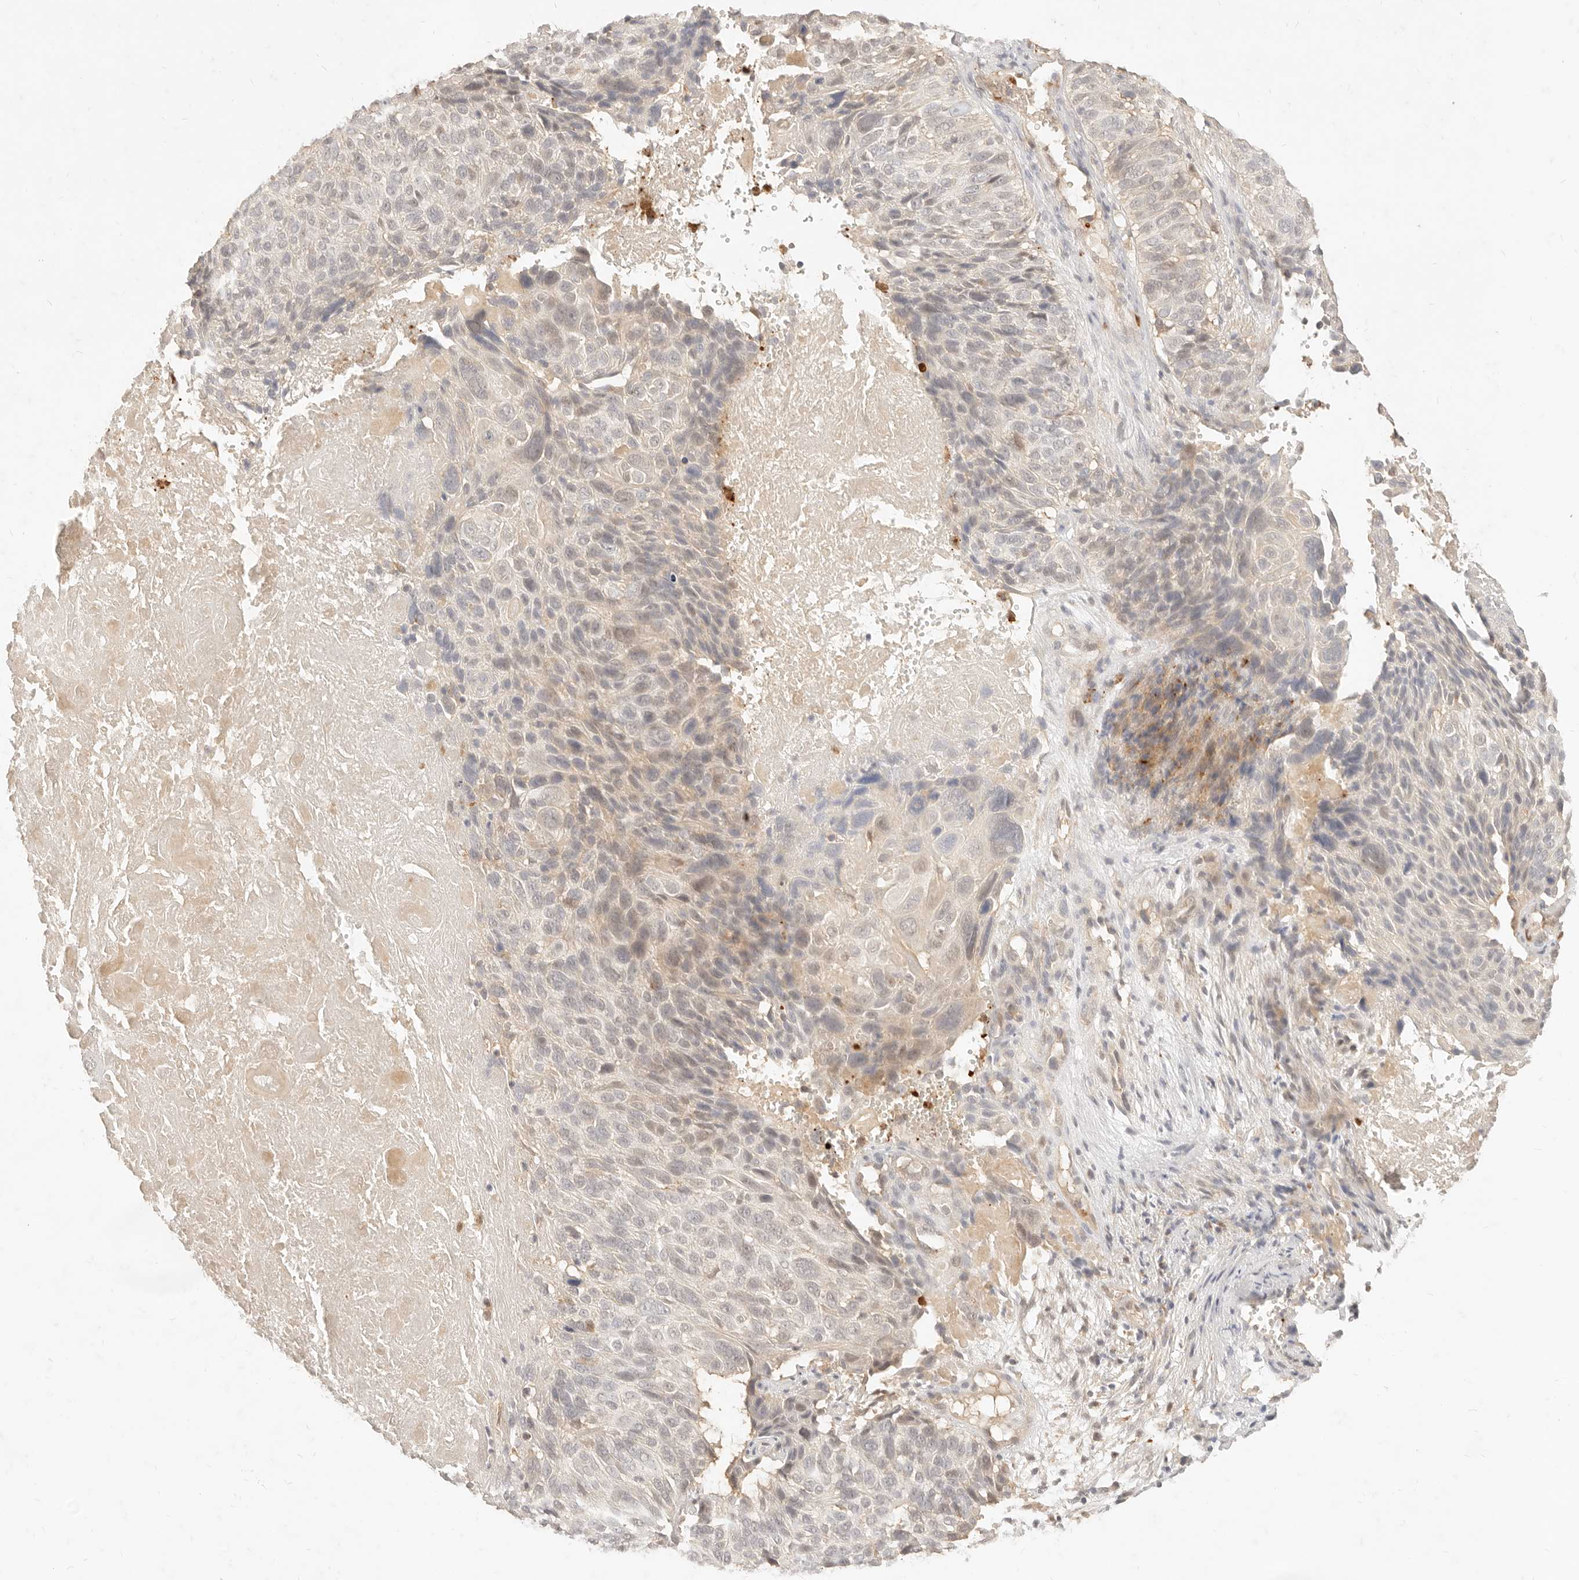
{"staining": {"intensity": "negative", "quantity": "none", "location": "none"}, "tissue": "cervical cancer", "cell_type": "Tumor cells", "image_type": "cancer", "snomed": [{"axis": "morphology", "description": "Squamous cell carcinoma, NOS"}, {"axis": "topography", "description": "Cervix"}], "caption": "Cervical cancer (squamous cell carcinoma) was stained to show a protein in brown. There is no significant staining in tumor cells.", "gene": "TMTC2", "patient": {"sex": "female", "age": 74}}